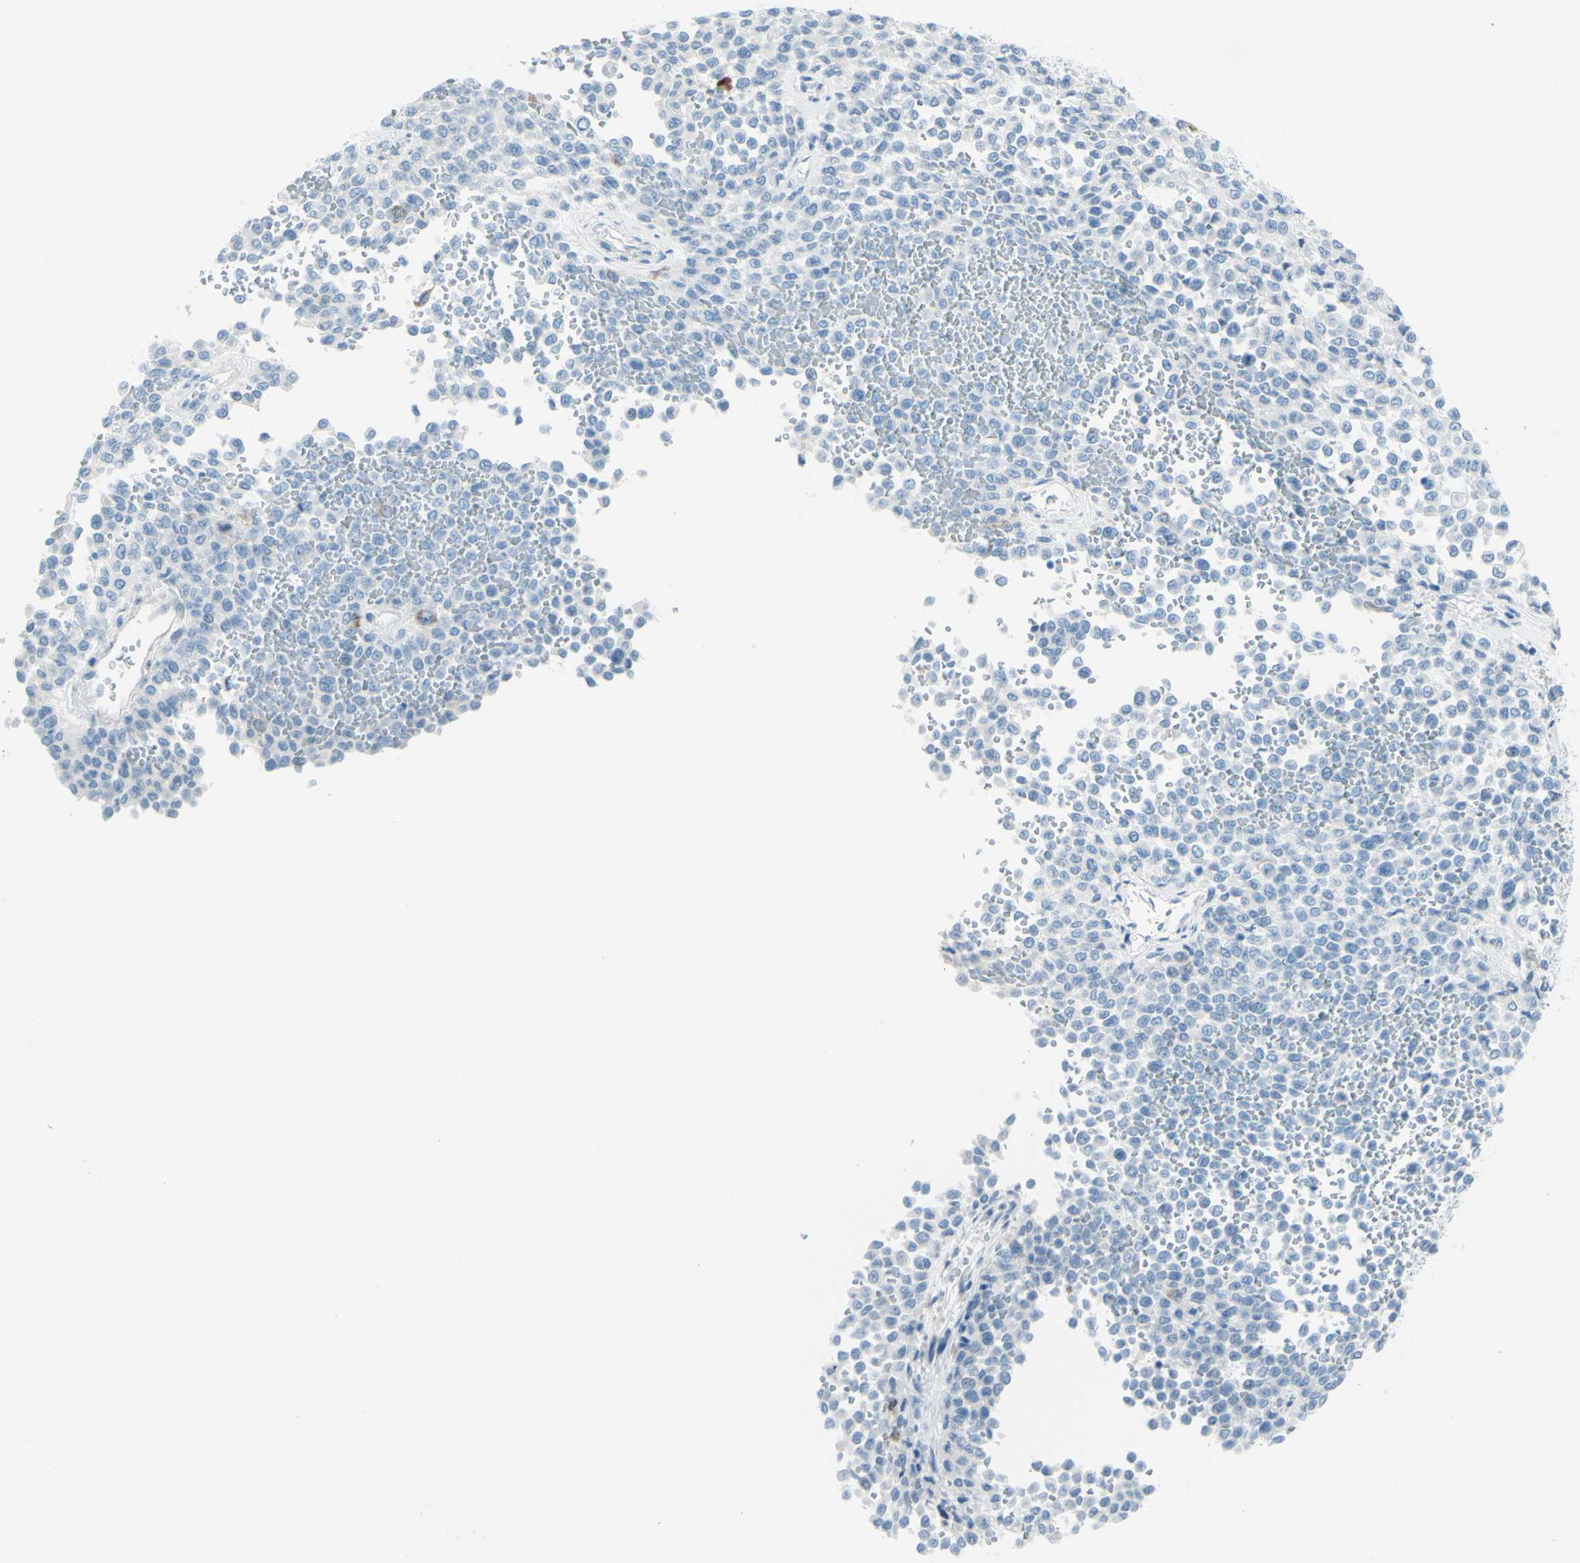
{"staining": {"intensity": "negative", "quantity": "none", "location": "none"}, "tissue": "melanoma", "cell_type": "Tumor cells", "image_type": "cancer", "snomed": [{"axis": "morphology", "description": "Malignant melanoma, Metastatic site"}, {"axis": "topography", "description": "Pancreas"}], "caption": "An IHC photomicrograph of melanoma is shown. There is no staining in tumor cells of melanoma.", "gene": "TFPI2", "patient": {"sex": "female", "age": 30}}